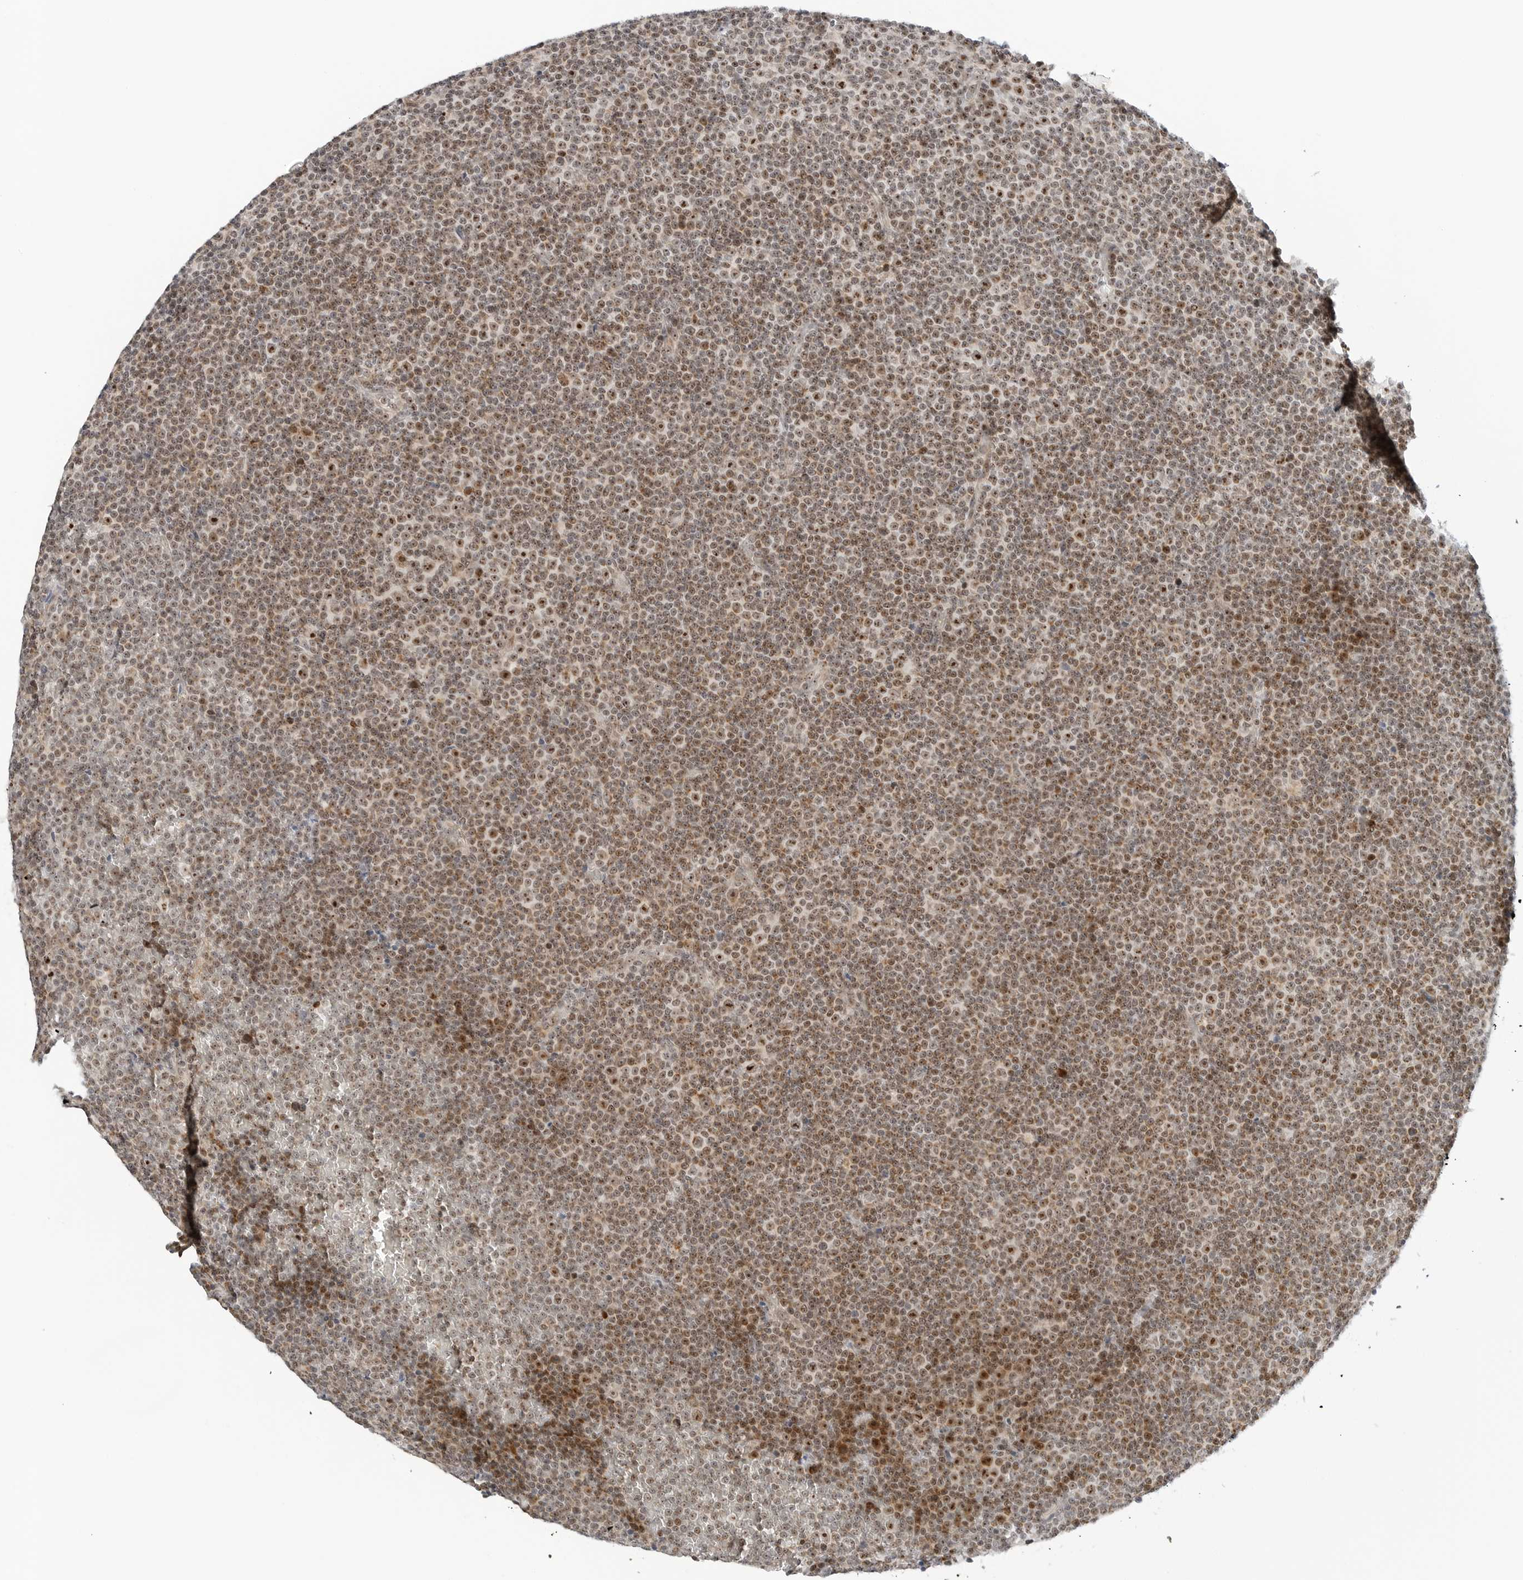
{"staining": {"intensity": "moderate", "quantity": "25%-75%", "location": "nuclear"}, "tissue": "lymphoma", "cell_type": "Tumor cells", "image_type": "cancer", "snomed": [{"axis": "morphology", "description": "Malignant lymphoma, non-Hodgkin's type, Low grade"}, {"axis": "topography", "description": "Lymph node"}], "caption": "Immunohistochemical staining of low-grade malignant lymphoma, non-Hodgkin's type reveals moderate nuclear protein positivity in approximately 25%-75% of tumor cells.", "gene": "RIMKLA", "patient": {"sex": "female", "age": 67}}